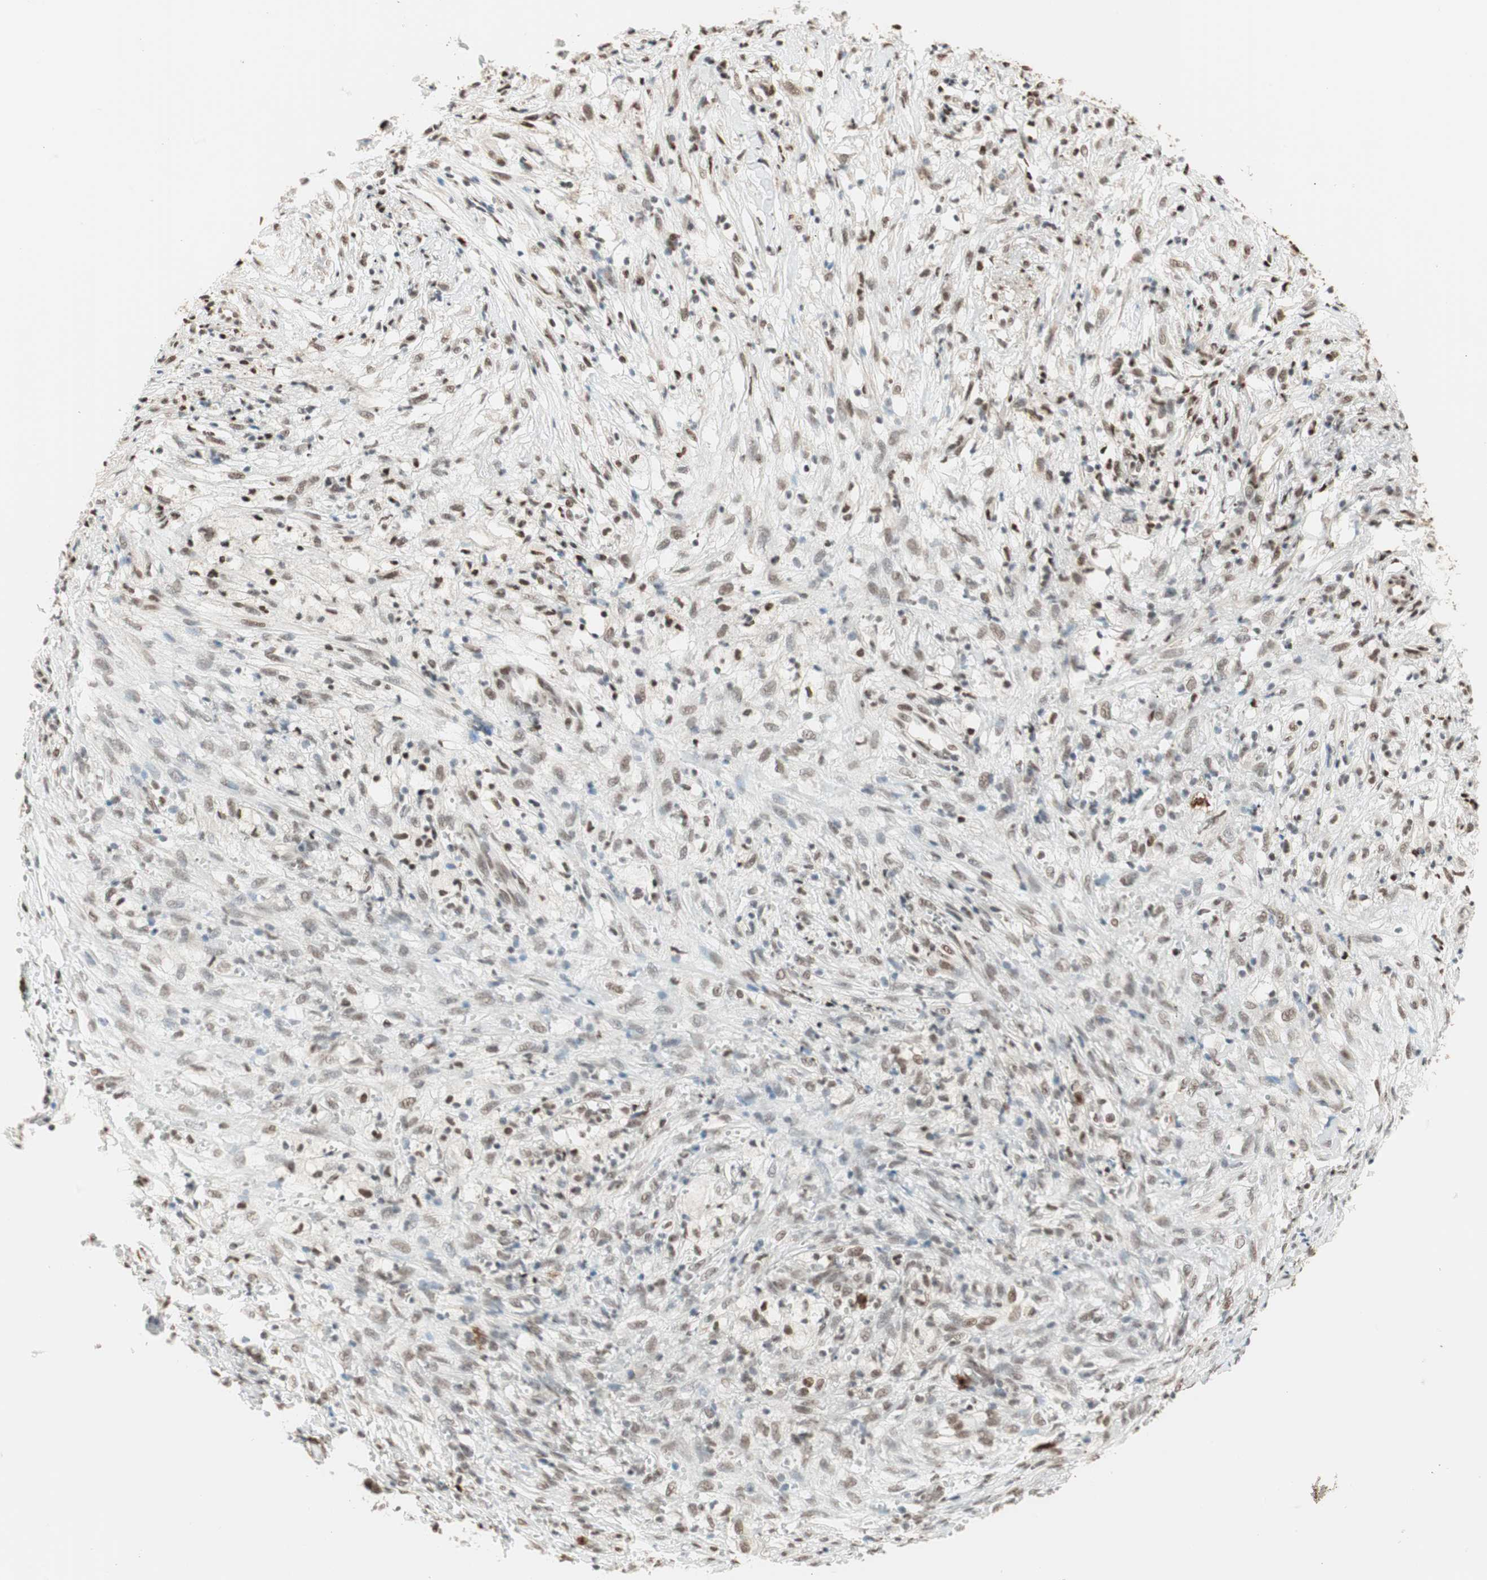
{"staining": {"intensity": "moderate", "quantity": ">75%", "location": "nuclear"}, "tissue": "ovarian cancer", "cell_type": "Tumor cells", "image_type": "cancer", "snomed": [{"axis": "morphology", "description": "Carcinoma, endometroid"}, {"axis": "topography", "description": "Ovary"}], "caption": "Immunohistochemistry (IHC) staining of ovarian cancer, which exhibits medium levels of moderate nuclear expression in approximately >75% of tumor cells indicating moderate nuclear protein positivity. The staining was performed using DAB (brown) for protein detection and nuclei were counterstained in hematoxylin (blue).", "gene": "SMARCE1", "patient": {"sex": "female", "age": 42}}